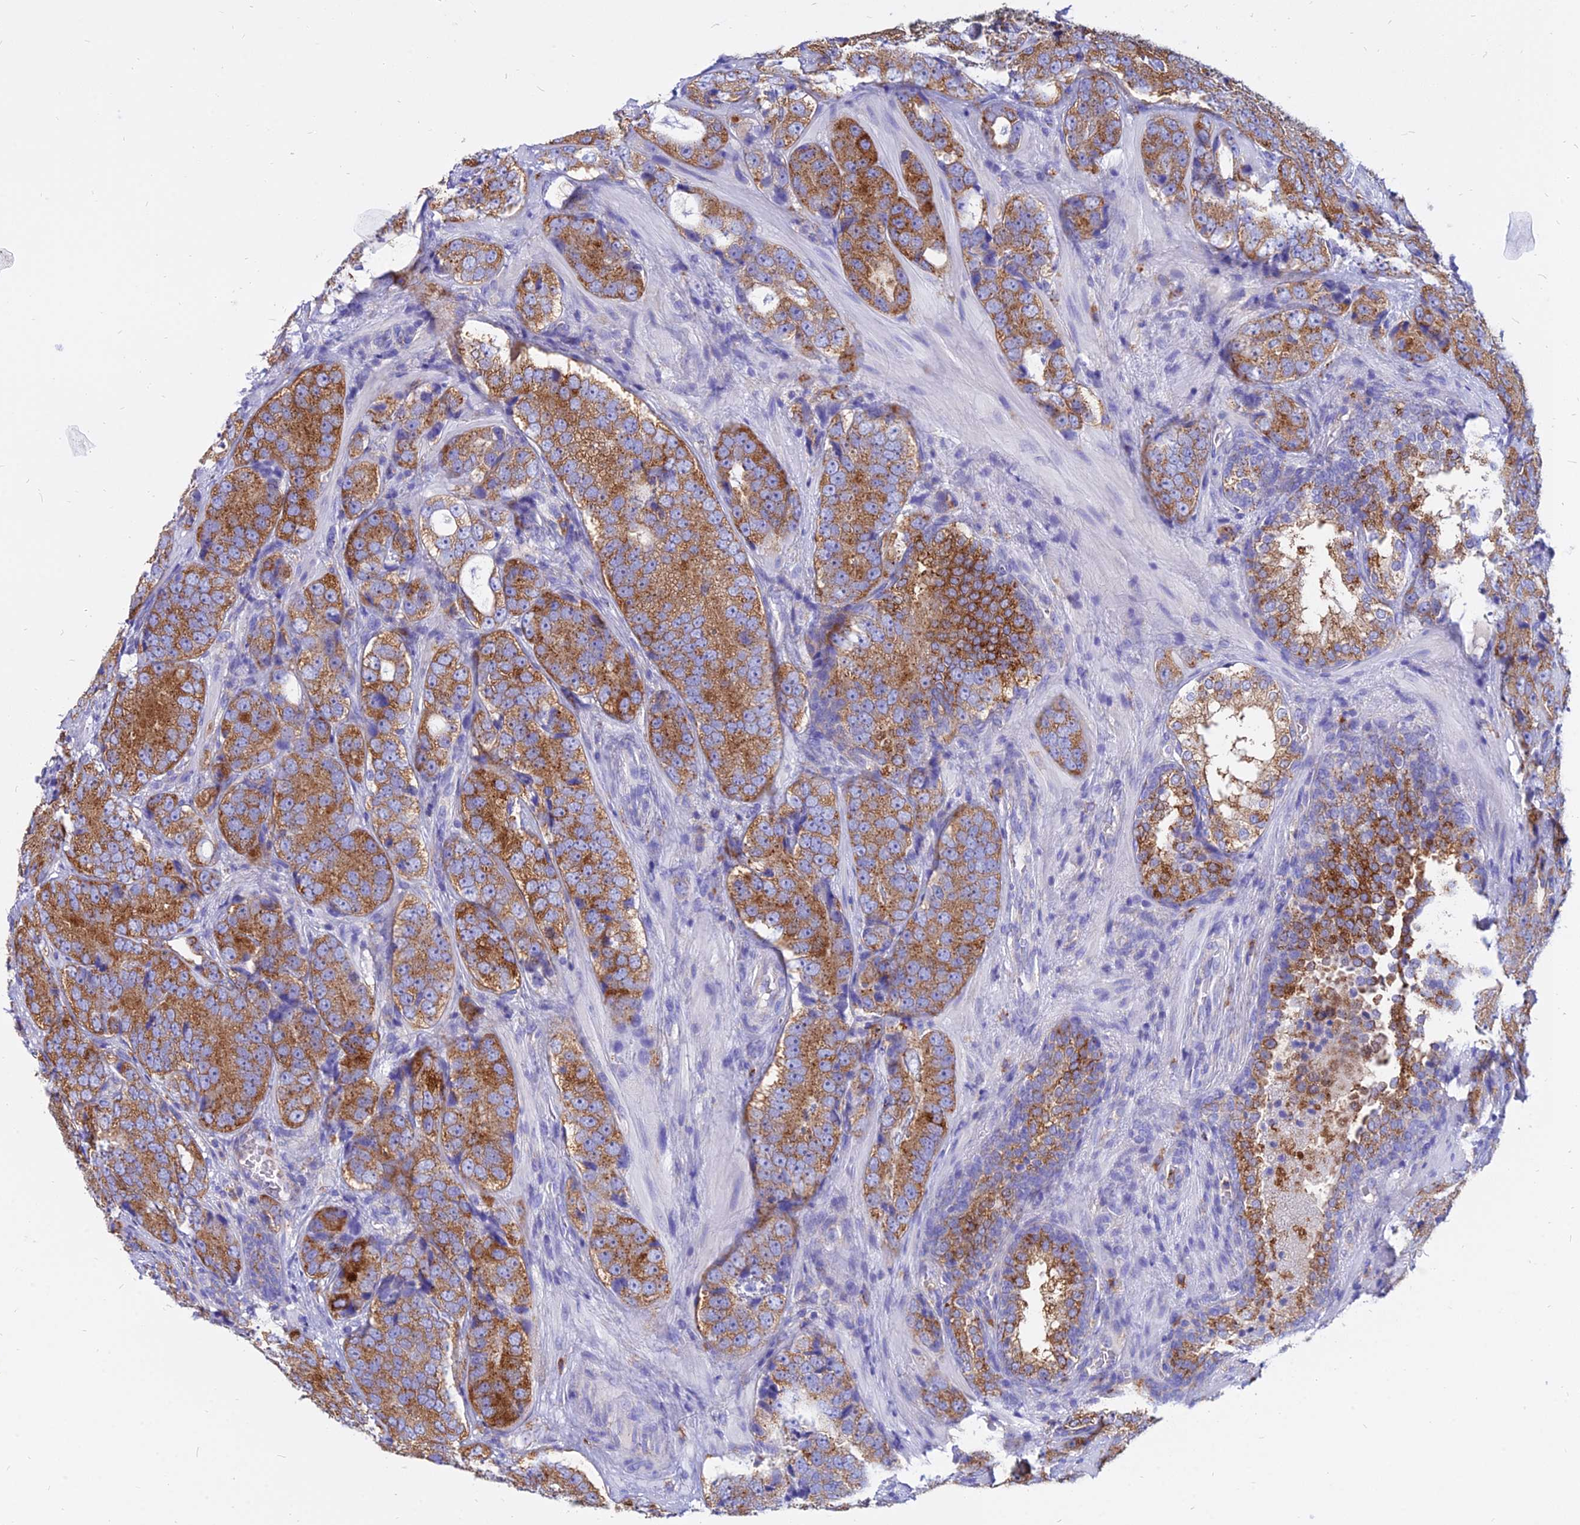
{"staining": {"intensity": "strong", "quantity": ">75%", "location": "cytoplasmic/membranous"}, "tissue": "prostate cancer", "cell_type": "Tumor cells", "image_type": "cancer", "snomed": [{"axis": "morphology", "description": "Adenocarcinoma, High grade"}, {"axis": "topography", "description": "Prostate"}], "caption": "High-grade adenocarcinoma (prostate) stained with DAB IHC reveals high levels of strong cytoplasmic/membranous positivity in approximately >75% of tumor cells. The staining was performed using DAB, with brown indicating positive protein expression. Nuclei are stained blue with hematoxylin.", "gene": "AGTRAP", "patient": {"sex": "male", "age": 56}}